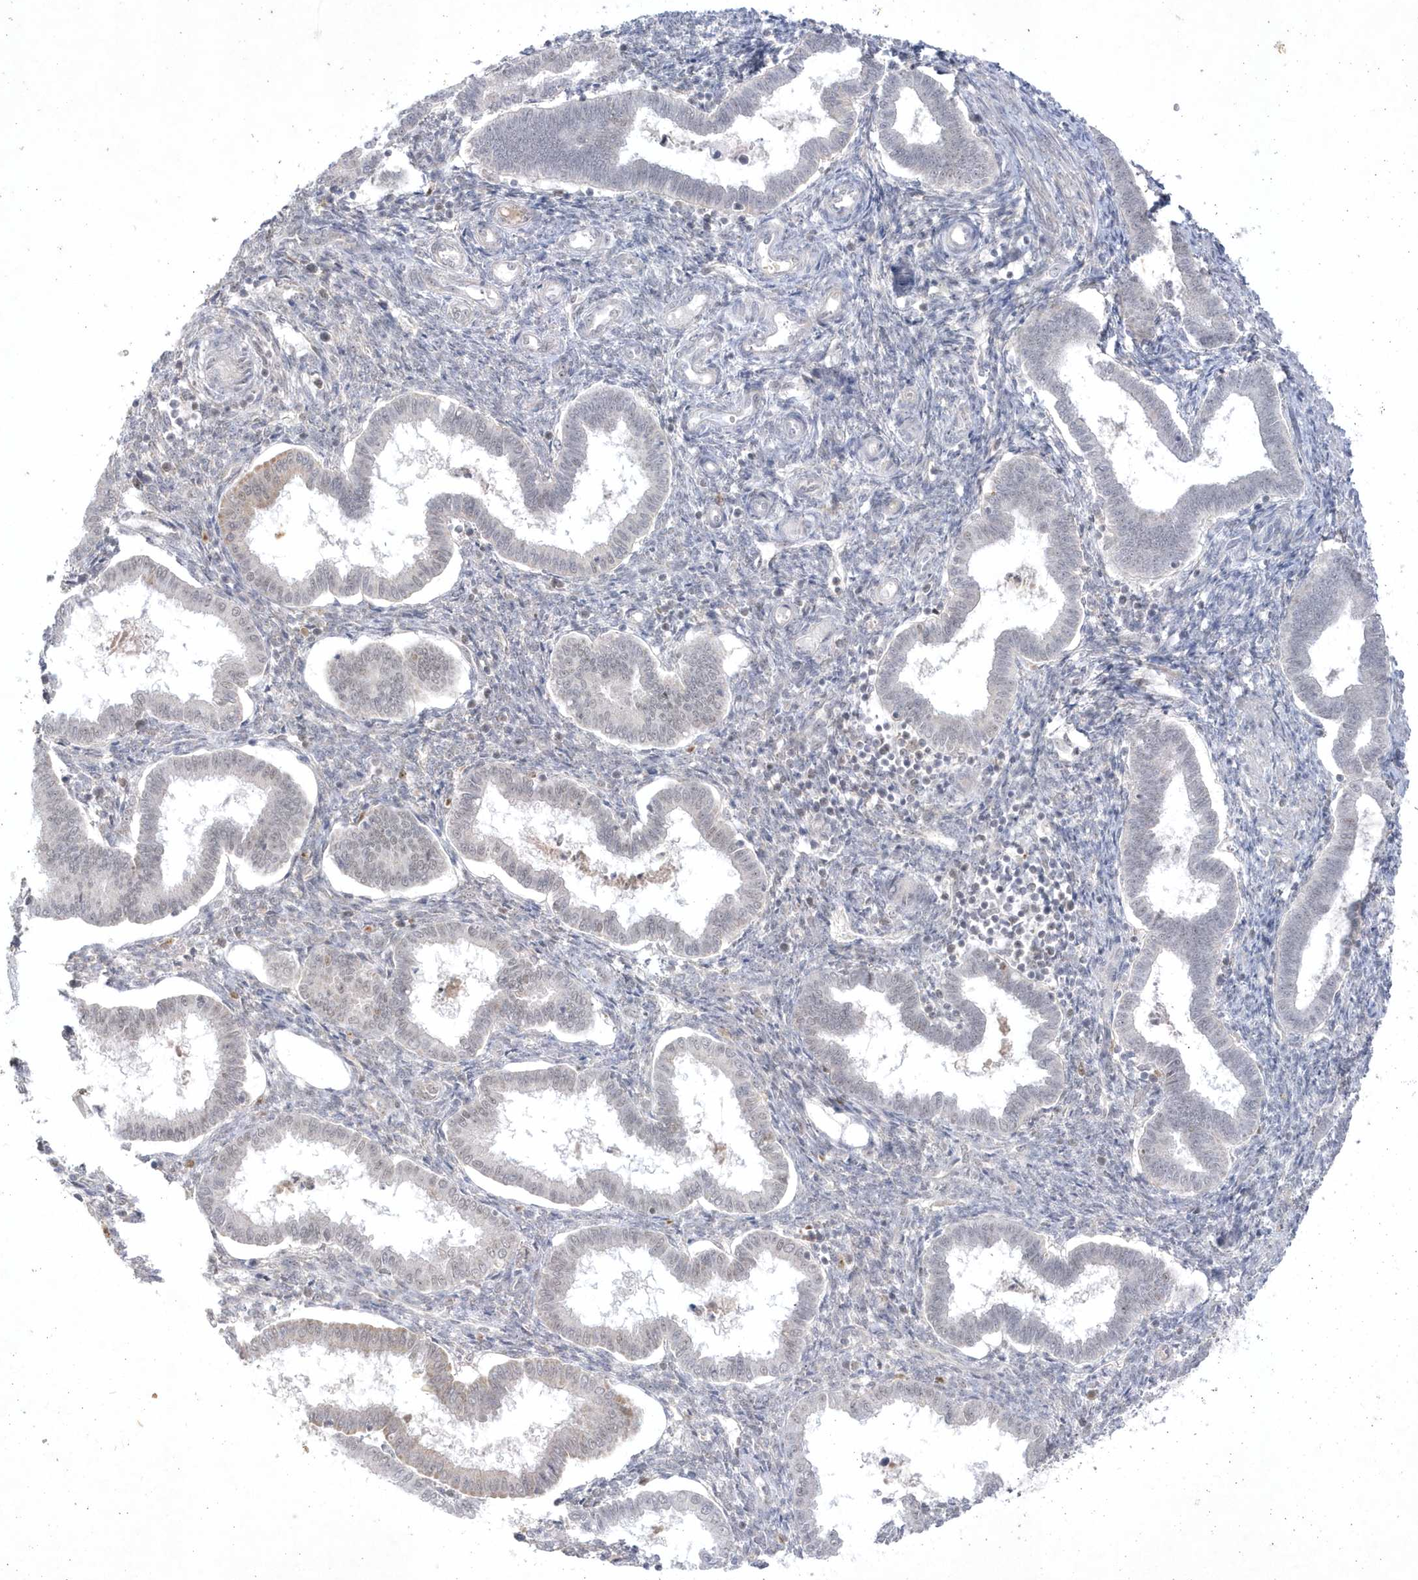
{"staining": {"intensity": "negative", "quantity": "none", "location": "none"}, "tissue": "endometrium", "cell_type": "Cells in endometrial stroma", "image_type": "normal", "snomed": [{"axis": "morphology", "description": "Normal tissue, NOS"}, {"axis": "topography", "description": "Endometrium"}], "caption": "Immunohistochemistry image of normal human endometrium stained for a protein (brown), which reveals no staining in cells in endometrial stroma. (Stains: DAB (3,3'-diaminobenzidine) IHC with hematoxylin counter stain, Microscopy: brightfield microscopy at high magnification).", "gene": "CPSF3", "patient": {"sex": "female", "age": 24}}